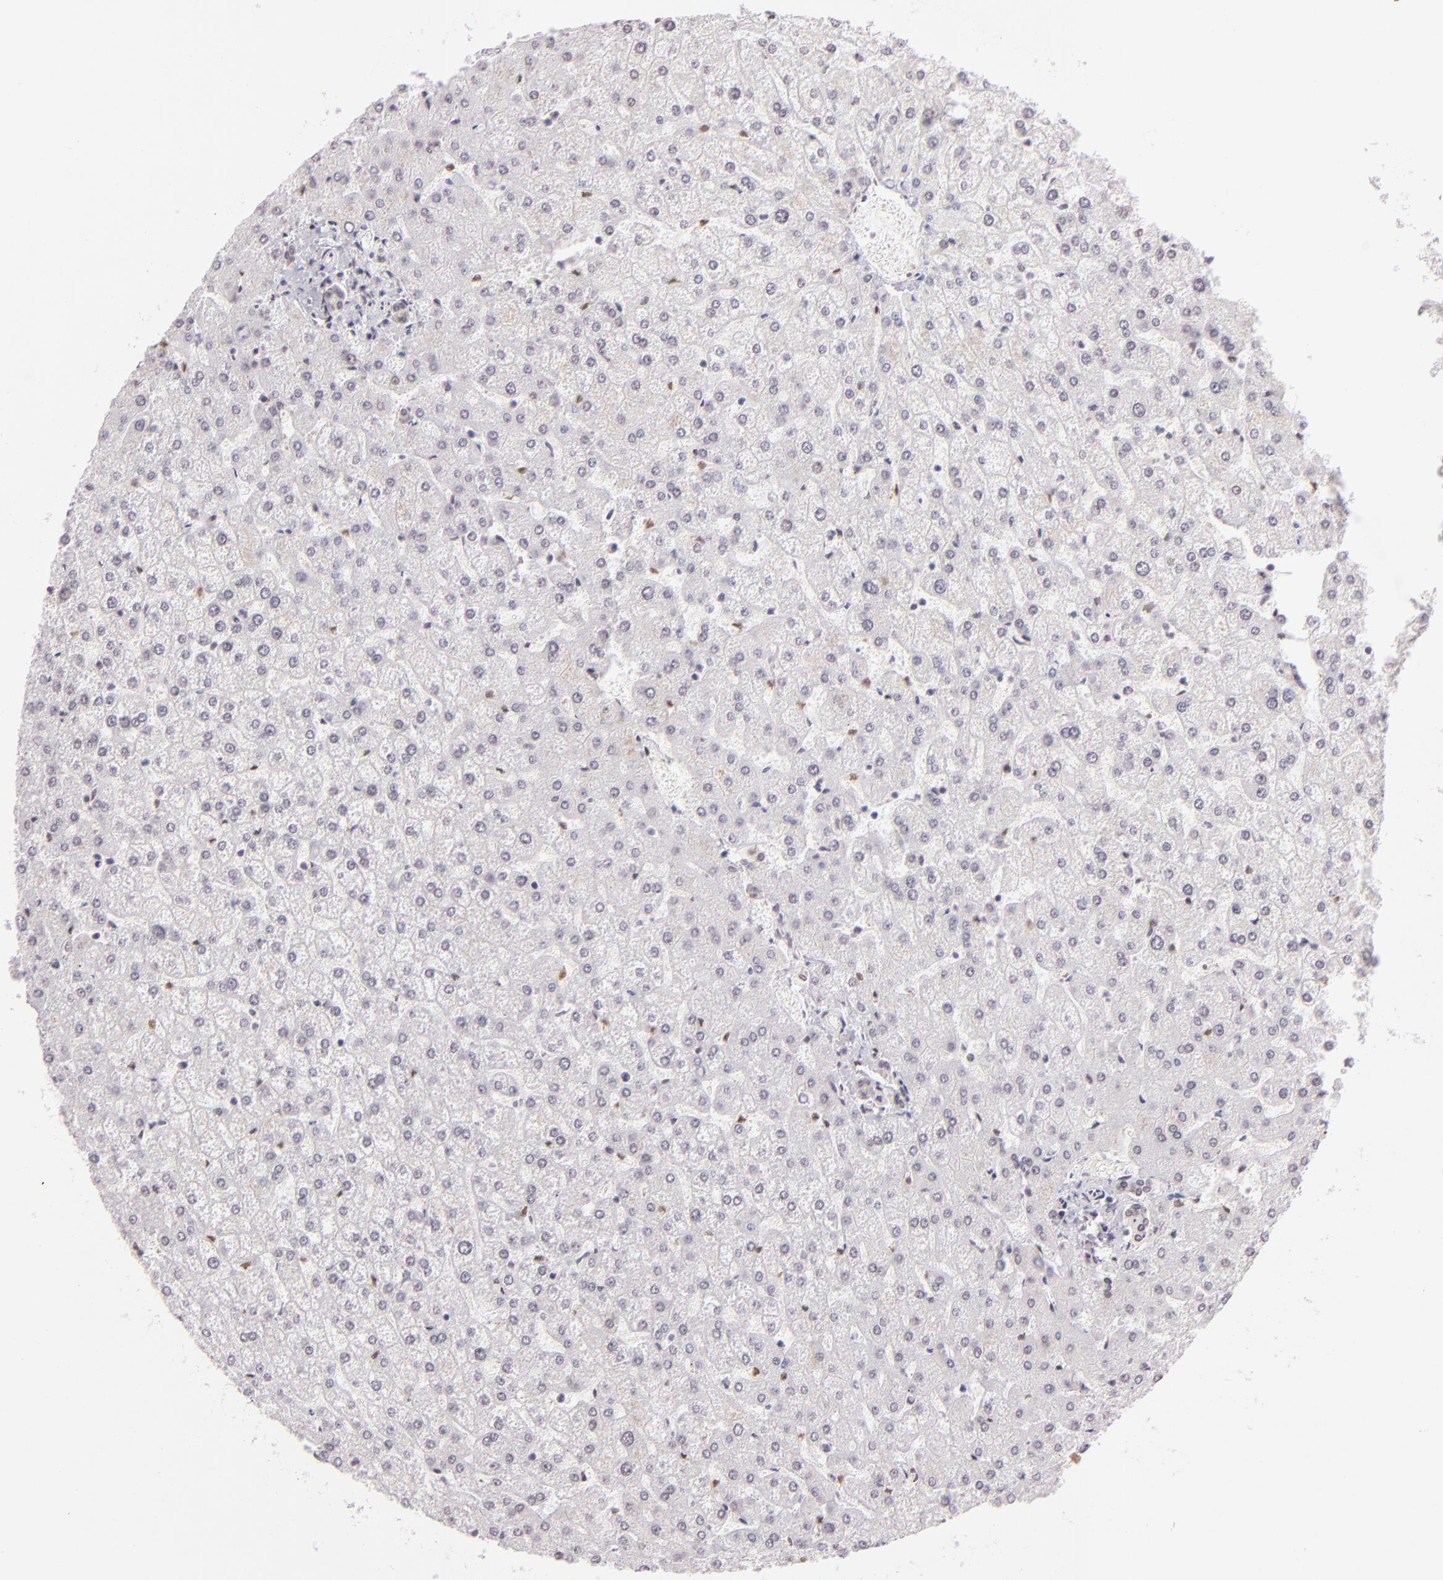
{"staining": {"intensity": "weak", "quantity": ">75%", "location": "cytoplasmic/membranous"}, "tissue": "liver", "cell_type": "Cholangiocytes", "image_type": "normal", "snomed": [{"axis": "morphology", "description": "Normal tissue, NOS"}, {"axis": "topography", "description": "Liver"}], "caption": "Human liver stained for a protein (brown) exhibits weak cytoplasmic/membranous positive positivity in about >75% of cholangiocytes.", "gene": "ENSG00000290315", "patient": {"sex": "female", "age": 32}}